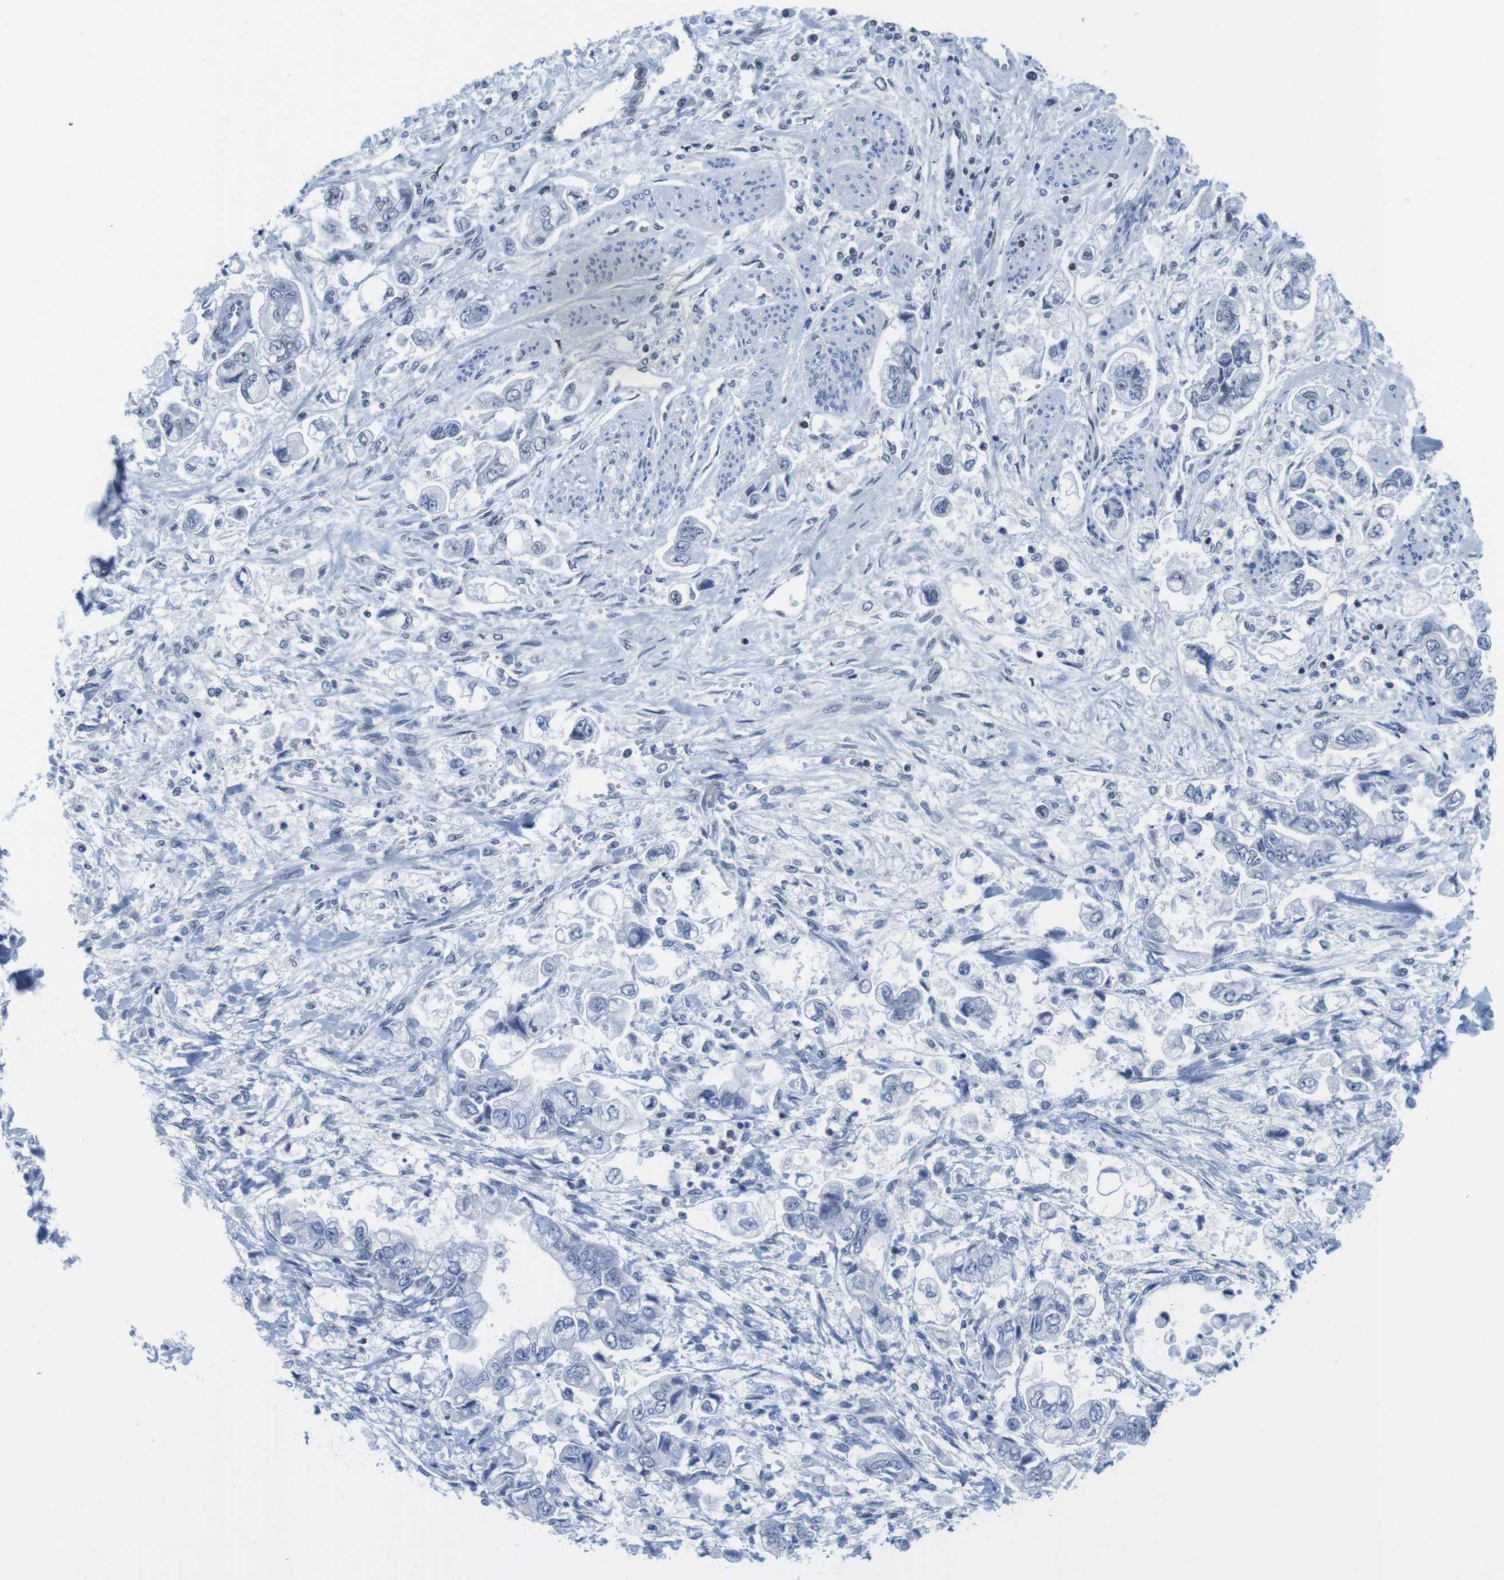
{"staining": {"intensity": "negative", "quantity": "none", "location": "none"}, "tissue": "stomach cancer", "cell_type": "Tumor cells", "image_type": "cancer", "snomed": [{"axis": "morphology", "description": "Normal tissue, NOS"}, {"axis": "morphology", "description": "Adenocarcinoma, NOS"}, {"axis": "topography", "description": "Stomach"}], "caption": "Immunohistochemistry (IHC) photomicrograph of human adenocarcinoma (stomach) stained for a protein (brown), which exhibits no positivity in tumor cells.", "gene": "IFI16", "patient": {"sex": "male", "age": 62}}